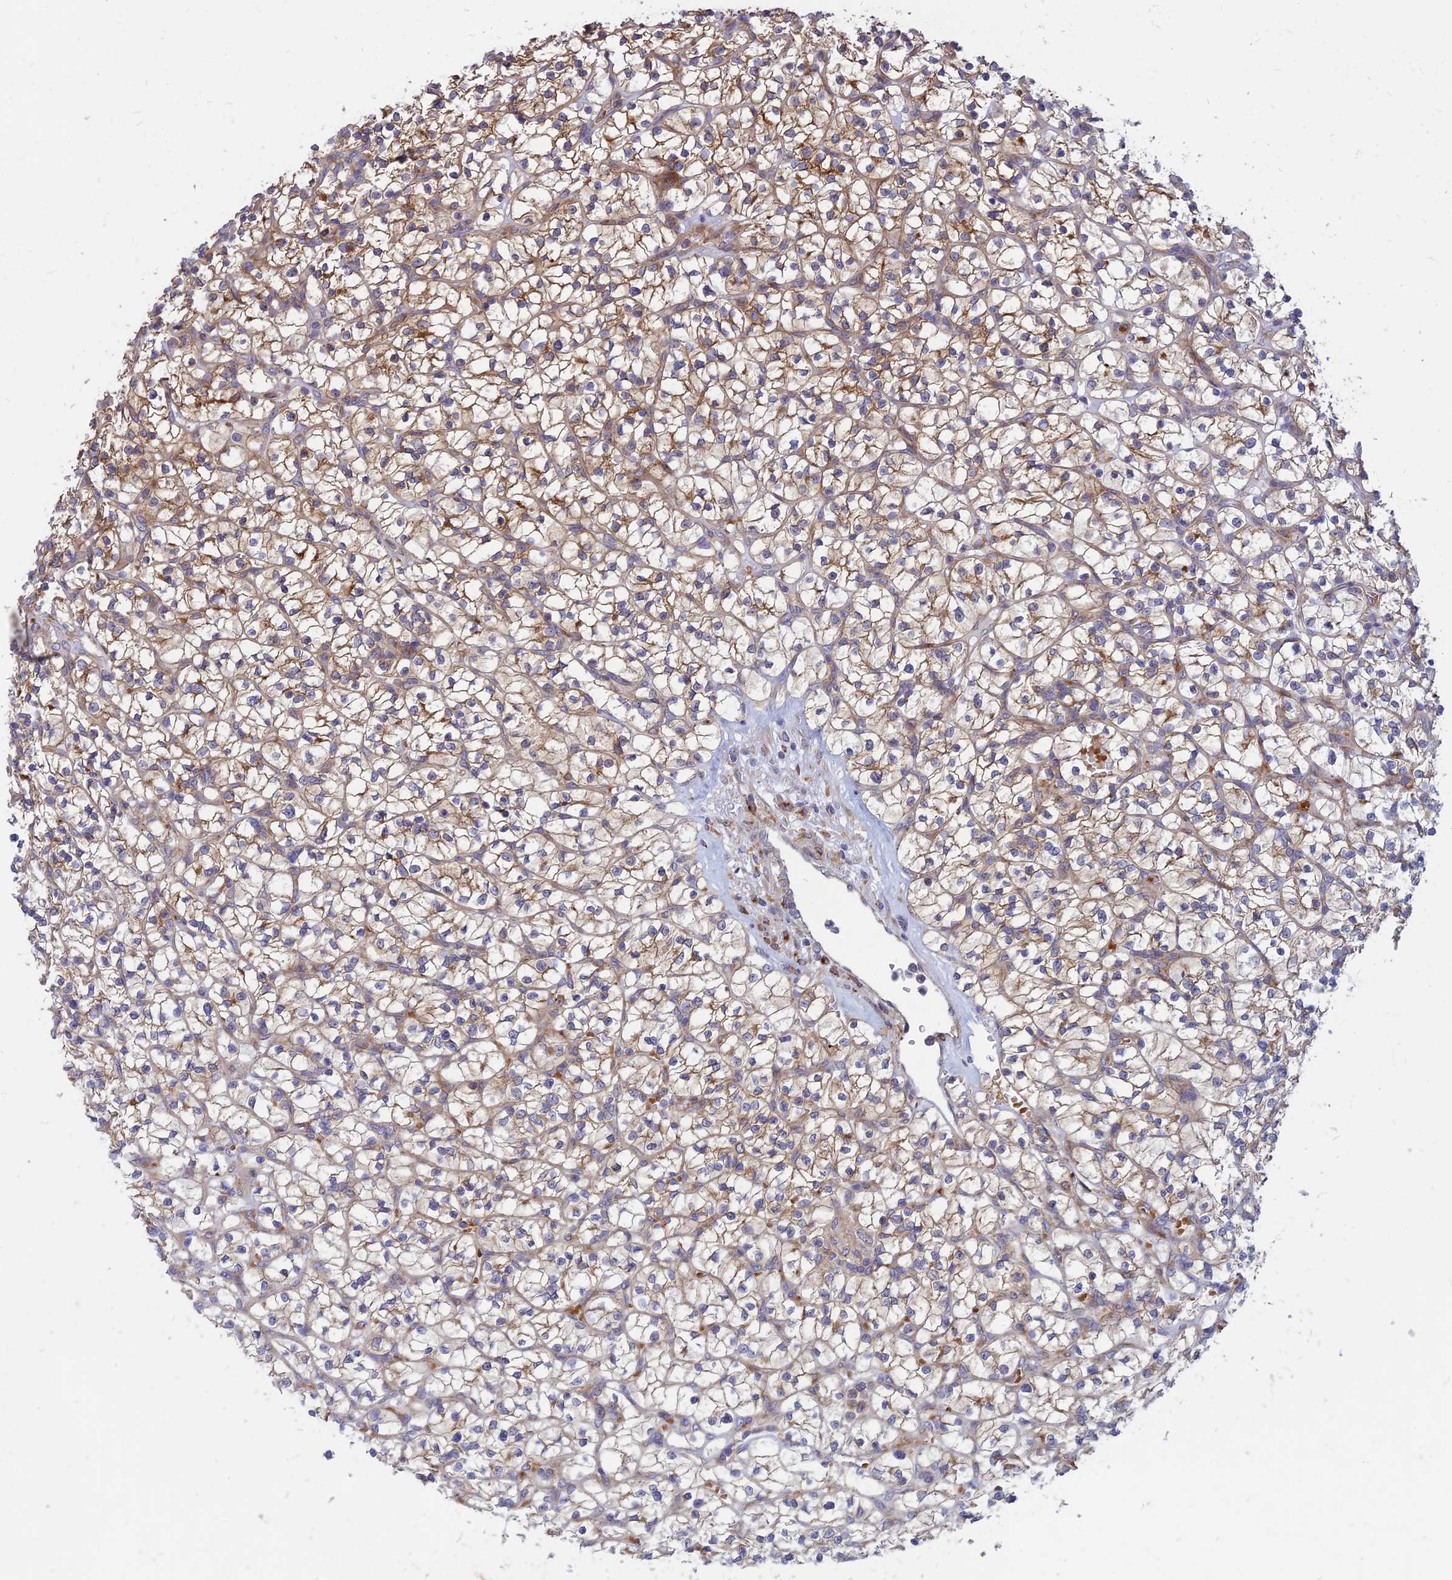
{"staining": {"intensity": "moderate", "quantity": ">75%", "location": "cytoplasmic/membranous"}, "tissue": "renal cancer", "cell_type": "Tumor cells", "image_type": "cancer", "snomed": [{"axis": "morphology", "description": "Adenocarcinoma, NOS"}, {"axis": "topography", "description": "Kidney"}], "caption": "Immunohistochemical staining of renal cancer (adenocarcinoma) exhibits moderate cytoplasmic/membranous protein positivity in approximately >75% of tumor cells.", "gene": "PHKA2", "patient": {"sex": "female", "age": 64}}